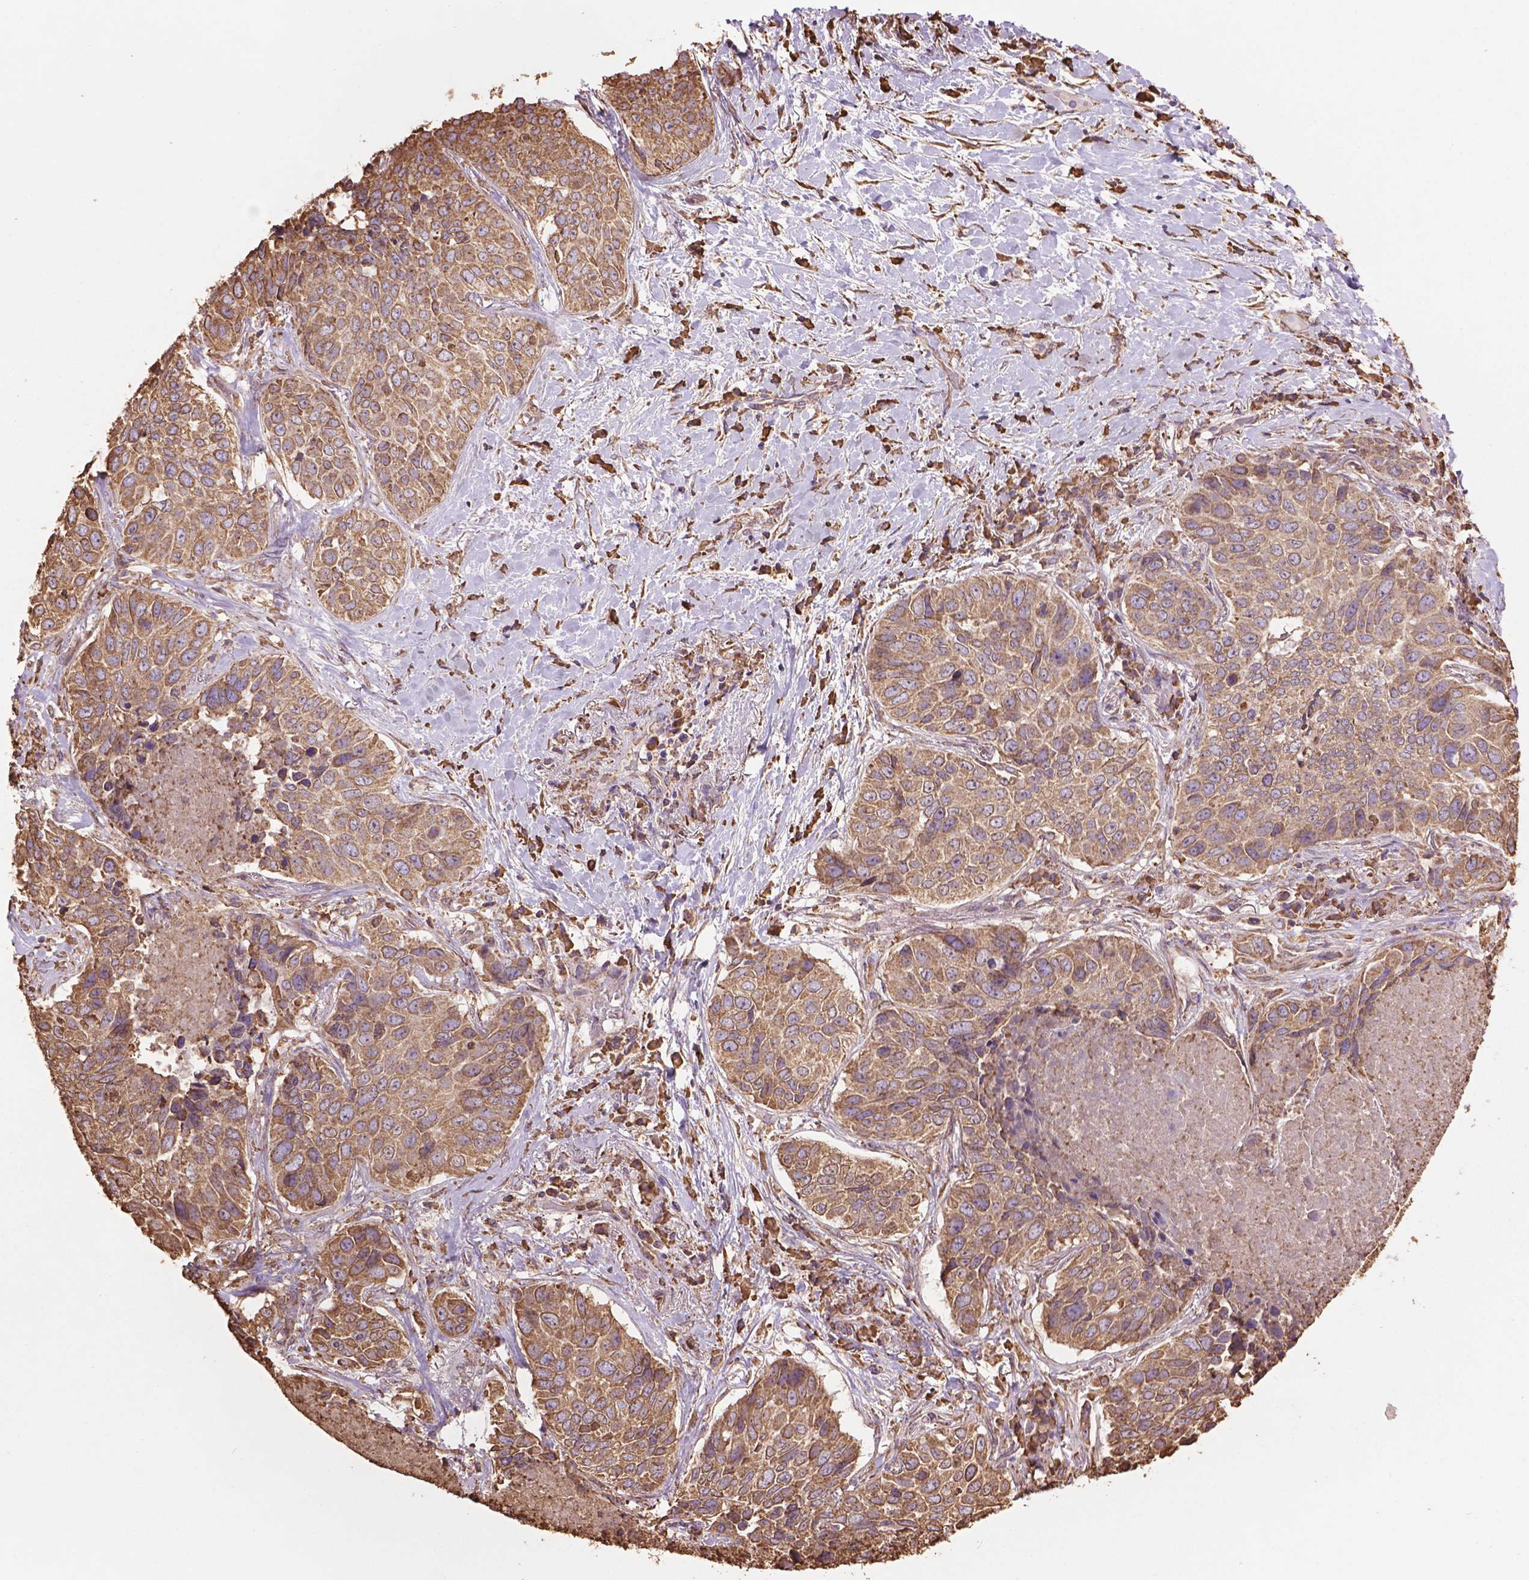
{"staining": {"intensity": "moderate", "quantity": ">75%", "location": "cytoplasmic/membranous"}, "tissue": "lung cancer", "cell_type": "Tumor cells", "image_type": "cancer", "snomed": [{"axis": "morphology", "description": "Normal tissue, NOS"}, {"axis": "morphology", "description": "Squamous cell carcinoma, NOS"}, {"axis": "topography", "description": "Bronchus"}, {"axis": "topography", "description": "Lung"}], "caption": "There is medium levels of moderate cytoplasmic/membranous positivity in tumor cells of squamous cell carcinoma (lung), as demonstrated by immunohistochemical staining (brown color).", "gene": "PPP2R5E", "patient": {"sex": "male", "age": 64}}